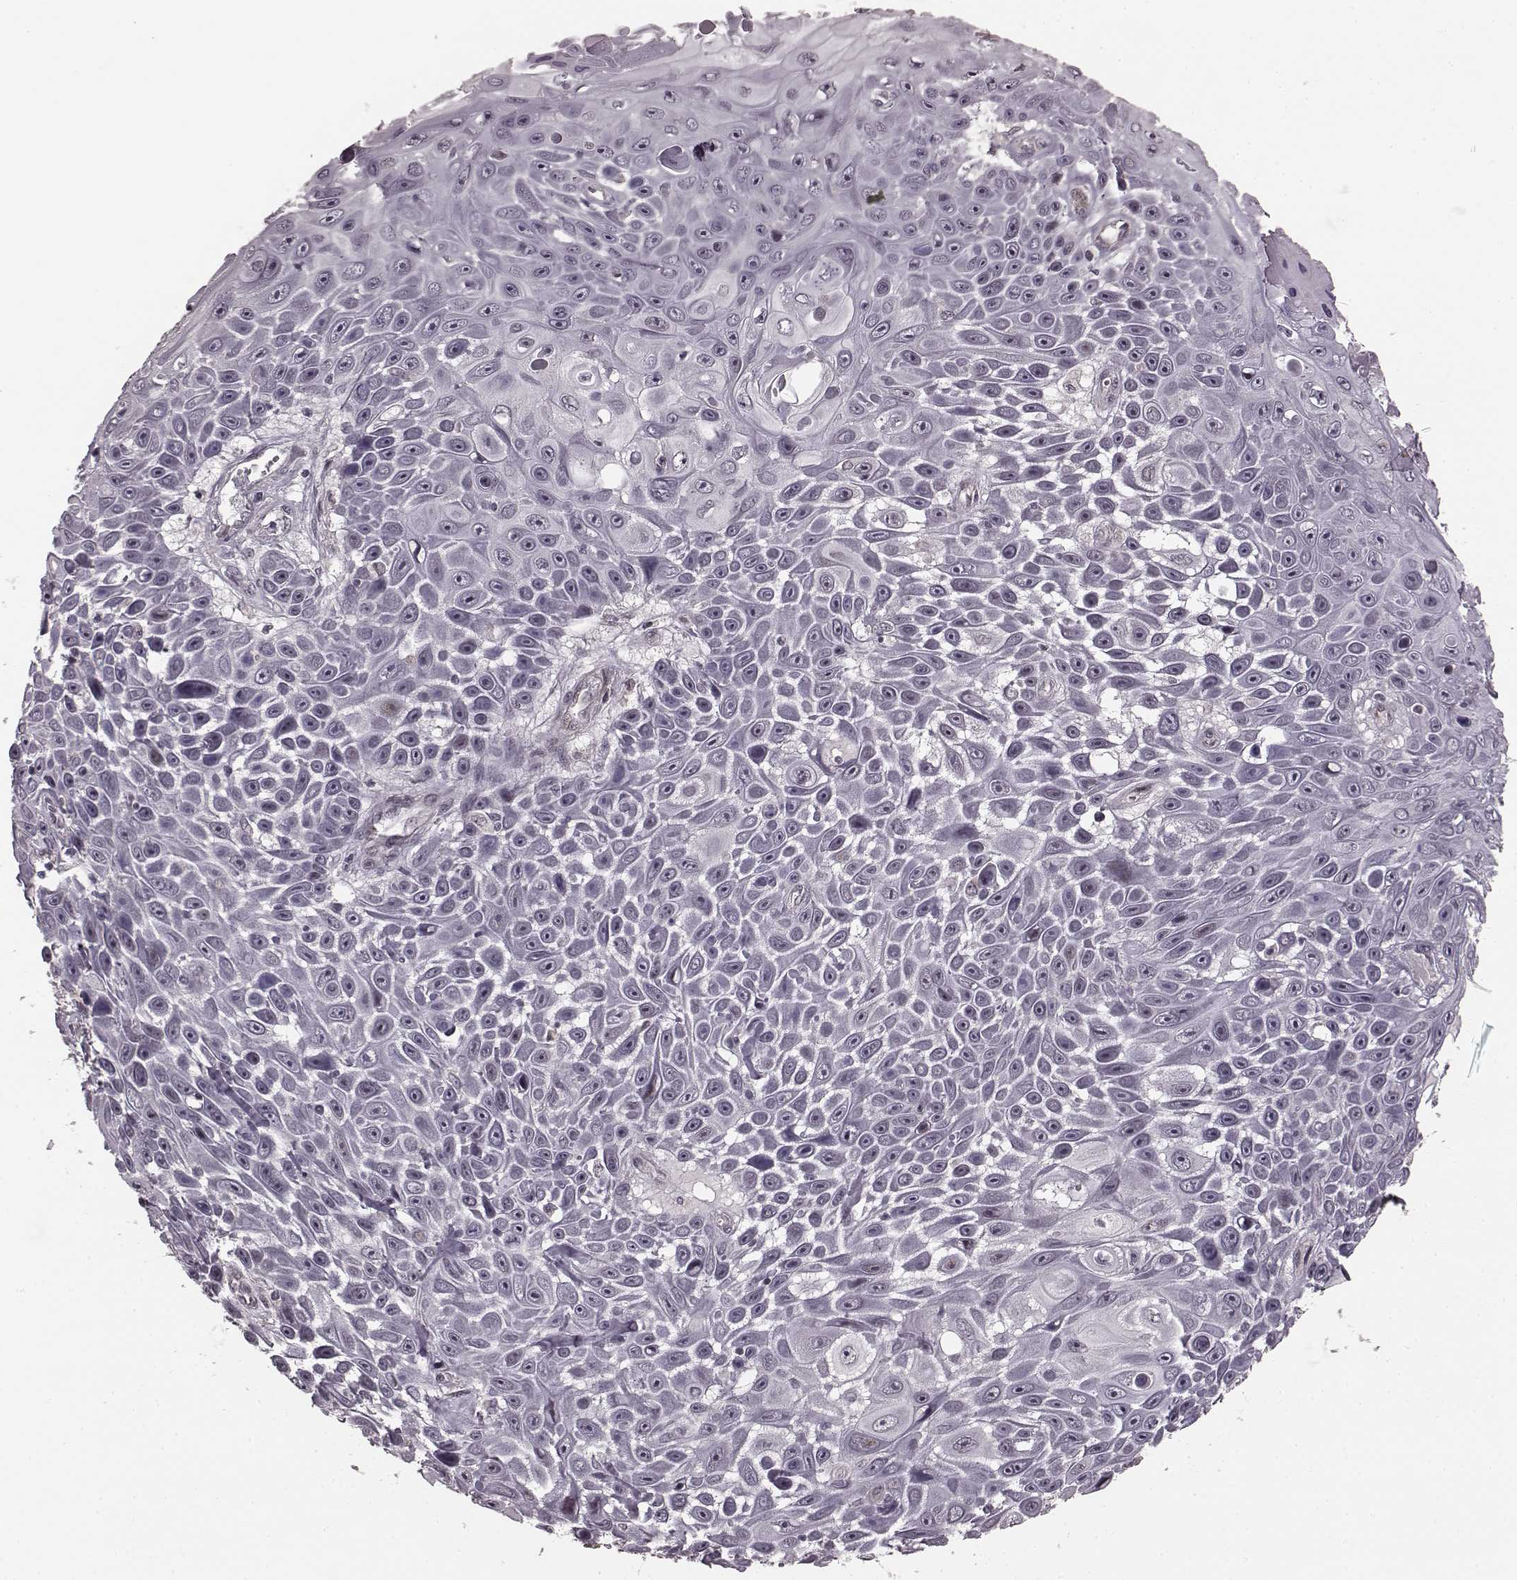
{"staining": {"intensity": "negative", "quantity": "none", "location": "none"}, "tissue": "skin cancer", "cell_type": "Tumor cells", "image_type": "cancer", "snomed": [{"axis": "morphology", "description": "Squamous cell carcinoma, NOS"}, {"axis": "topography", "description": "Skin"}], "caption": "Immunohistochemistry micrograph of neoplastic tissue: human skin cancer stained with DAB (3,3'-diaminobenzidine) shows no significant protein staining in tumor cells.", "gene": "PLCB4", "patient": {"sex": "male", "age": 82}}